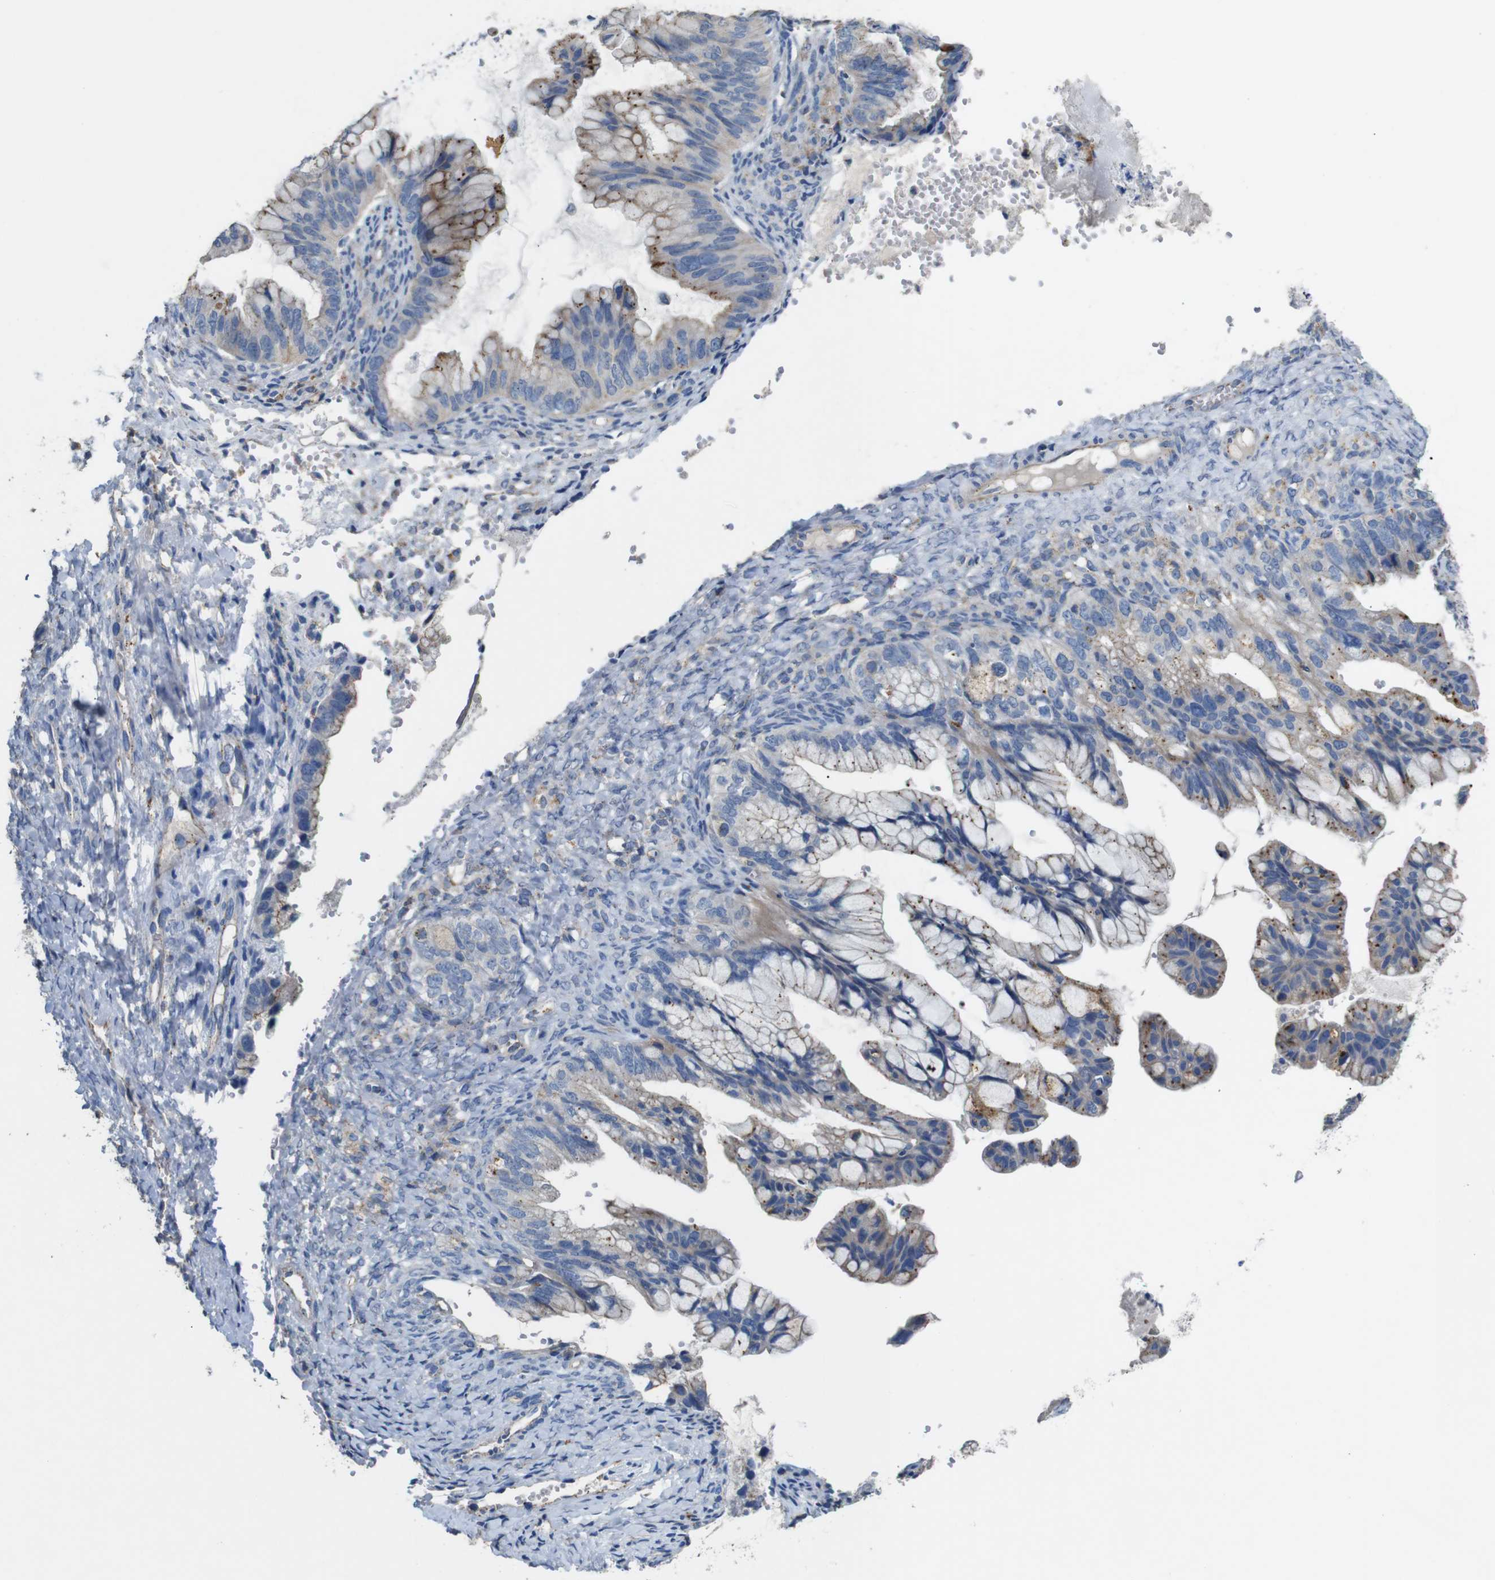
{"staining": {"intensity": "moderate", "quantity": "25%-75%", "location": "cytoplasmic/membranous"}, "tissue": "ovarian cancer", "cell_type": "Tumor cells", "image_type": "cancer", "snomed": [{"axis": "morphology", "description": "Cystadenocarcinoma, mucinous, NOS"}, {"axis": "topography", "description": "Ovary"}], "caption": "Ovarian cancer (mucinous cystadenocarcinoma) stained with a protein marker exhibits moderate staining in tumor cells.", "gene": "NHLRC3", "patient": {"sex": "female", "age": 36}}